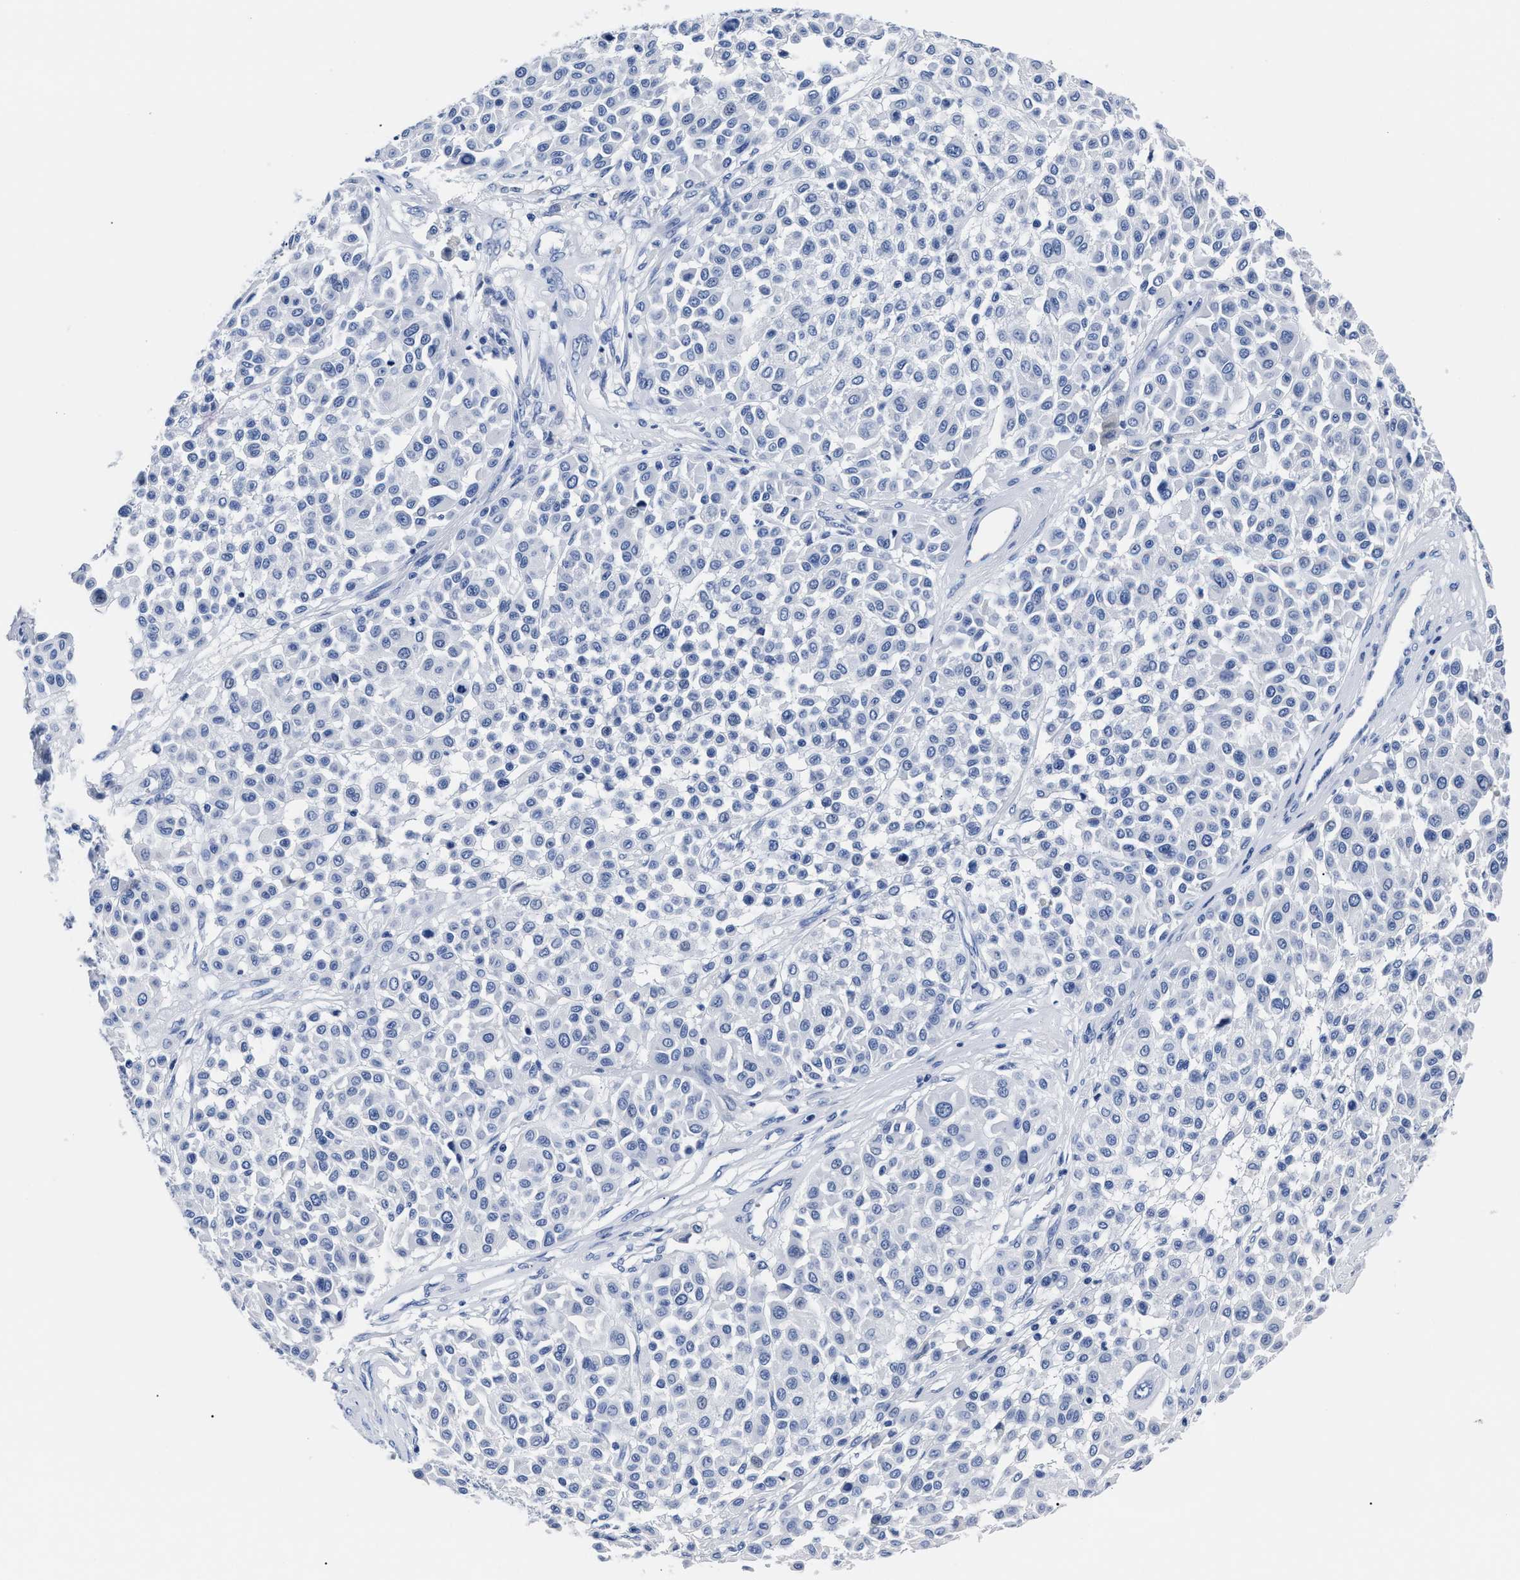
{"staining": {"intensity": "negative", "quantity": "none", "location": "none"}, "tissue": "melanoma", "cell_type": "Tumor cells", "image_type": "cancer", "snomed": [{"axis": "morphology", "description": "Malignant melanoma, Metastatic site"}, {"axis": "topography", "description": "Soft tissue"}], "caption": "Malignant melanoma (metastatic site) was stained to show a protein in brown. There is no significant expression in tumor cells.", "gene": "ALPG", "patient": {"sex": "male", "age": 41}}